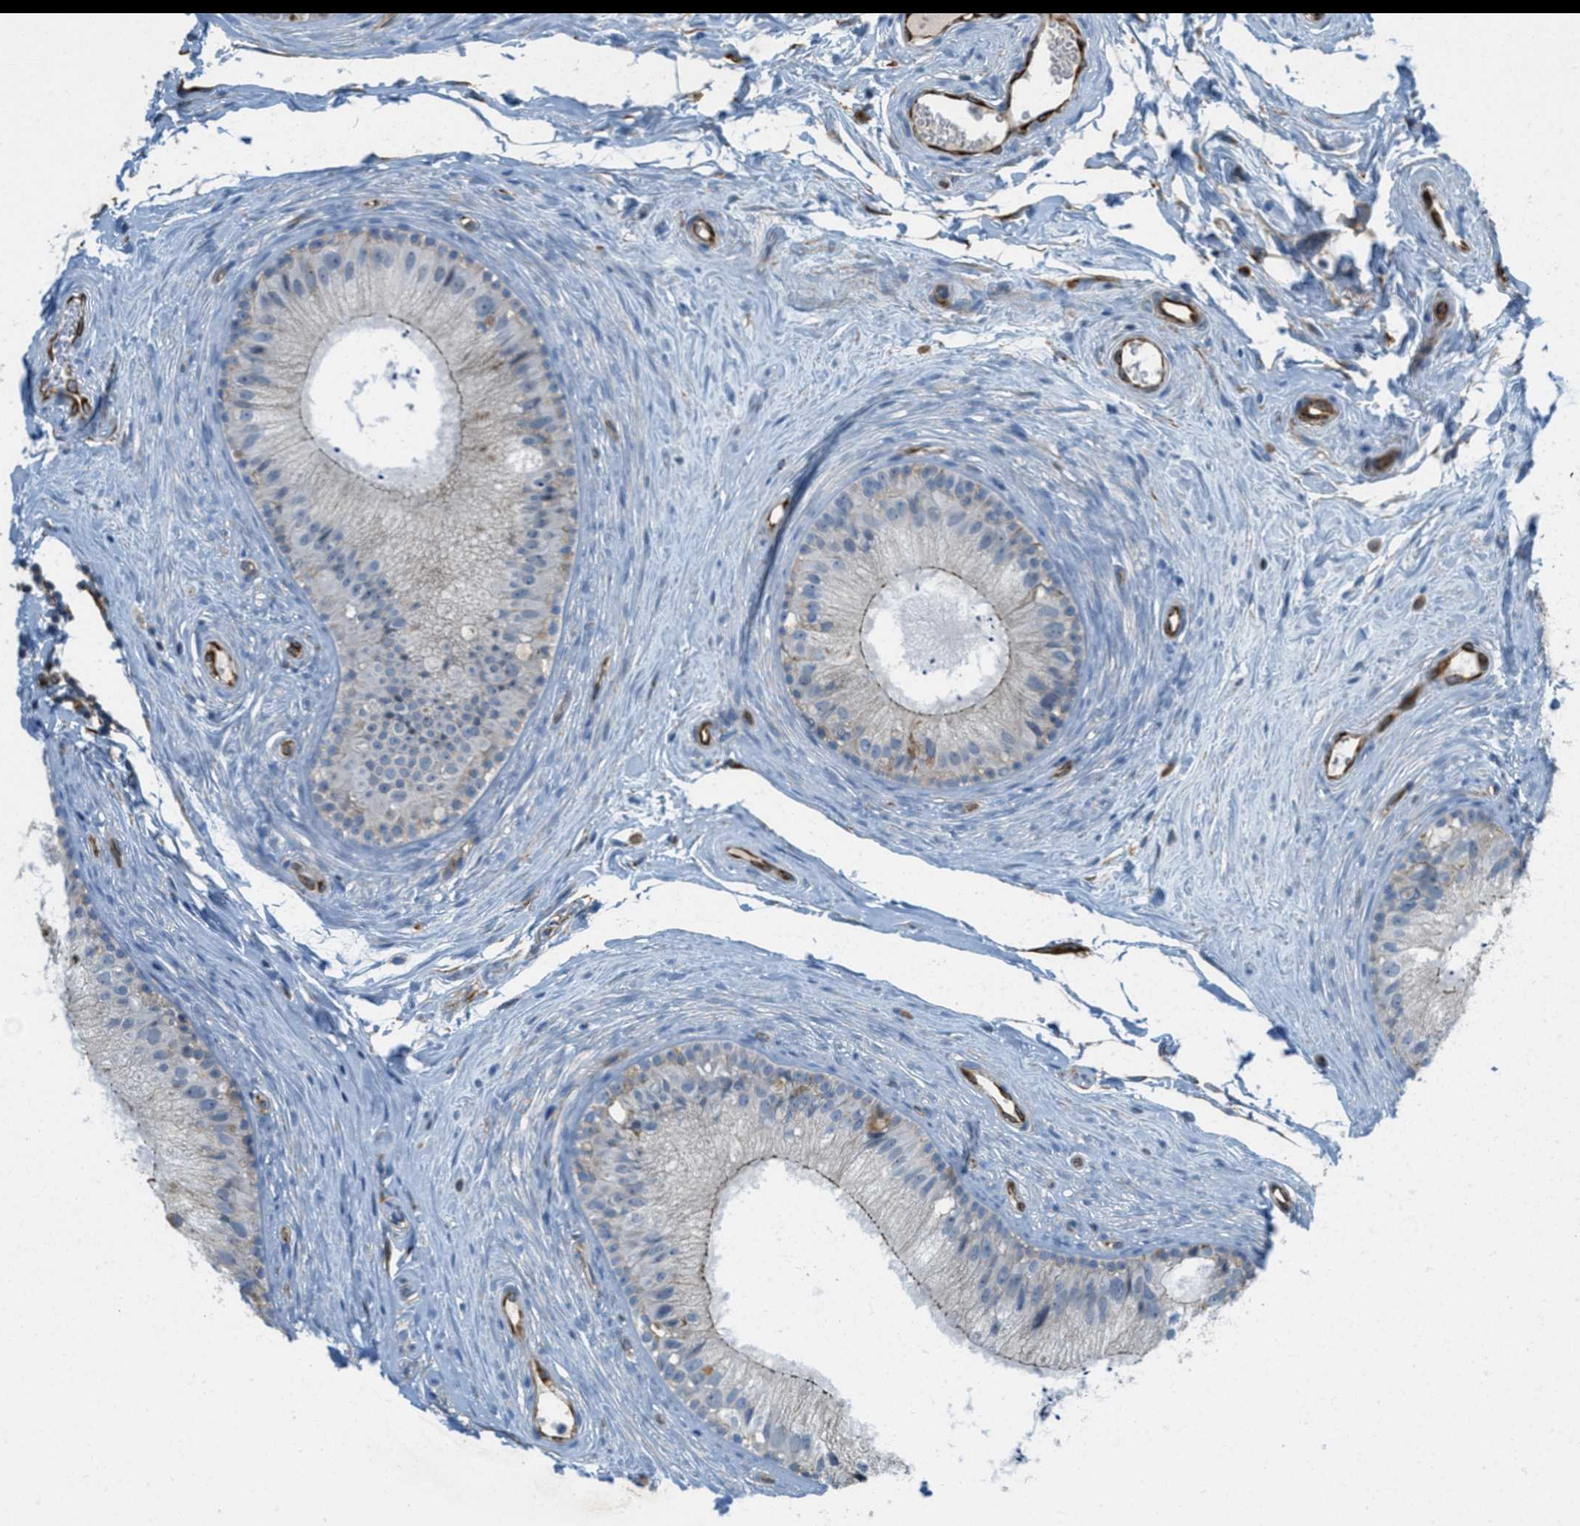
{"staining": {"intensity": "negative", "quantity": "none", "location": "none"}, "tissue": "epididymis", "cell_type": "Glandular cells", "image_type": "normal", "snomed": [{"axis": "morphology", "description": "Normal tissue, NOS"}, {"axis": "topography", "description": "Epididymis"}], "caption": "IHC micrograph of normal epididymis: human epididymis stained with DAB reveals no significant protein staining in glandular cells. (DAB immunohistochemistry, high magnification).", "gene": "BTN3A1", "patient": {"sex": "male", "age": 56}}